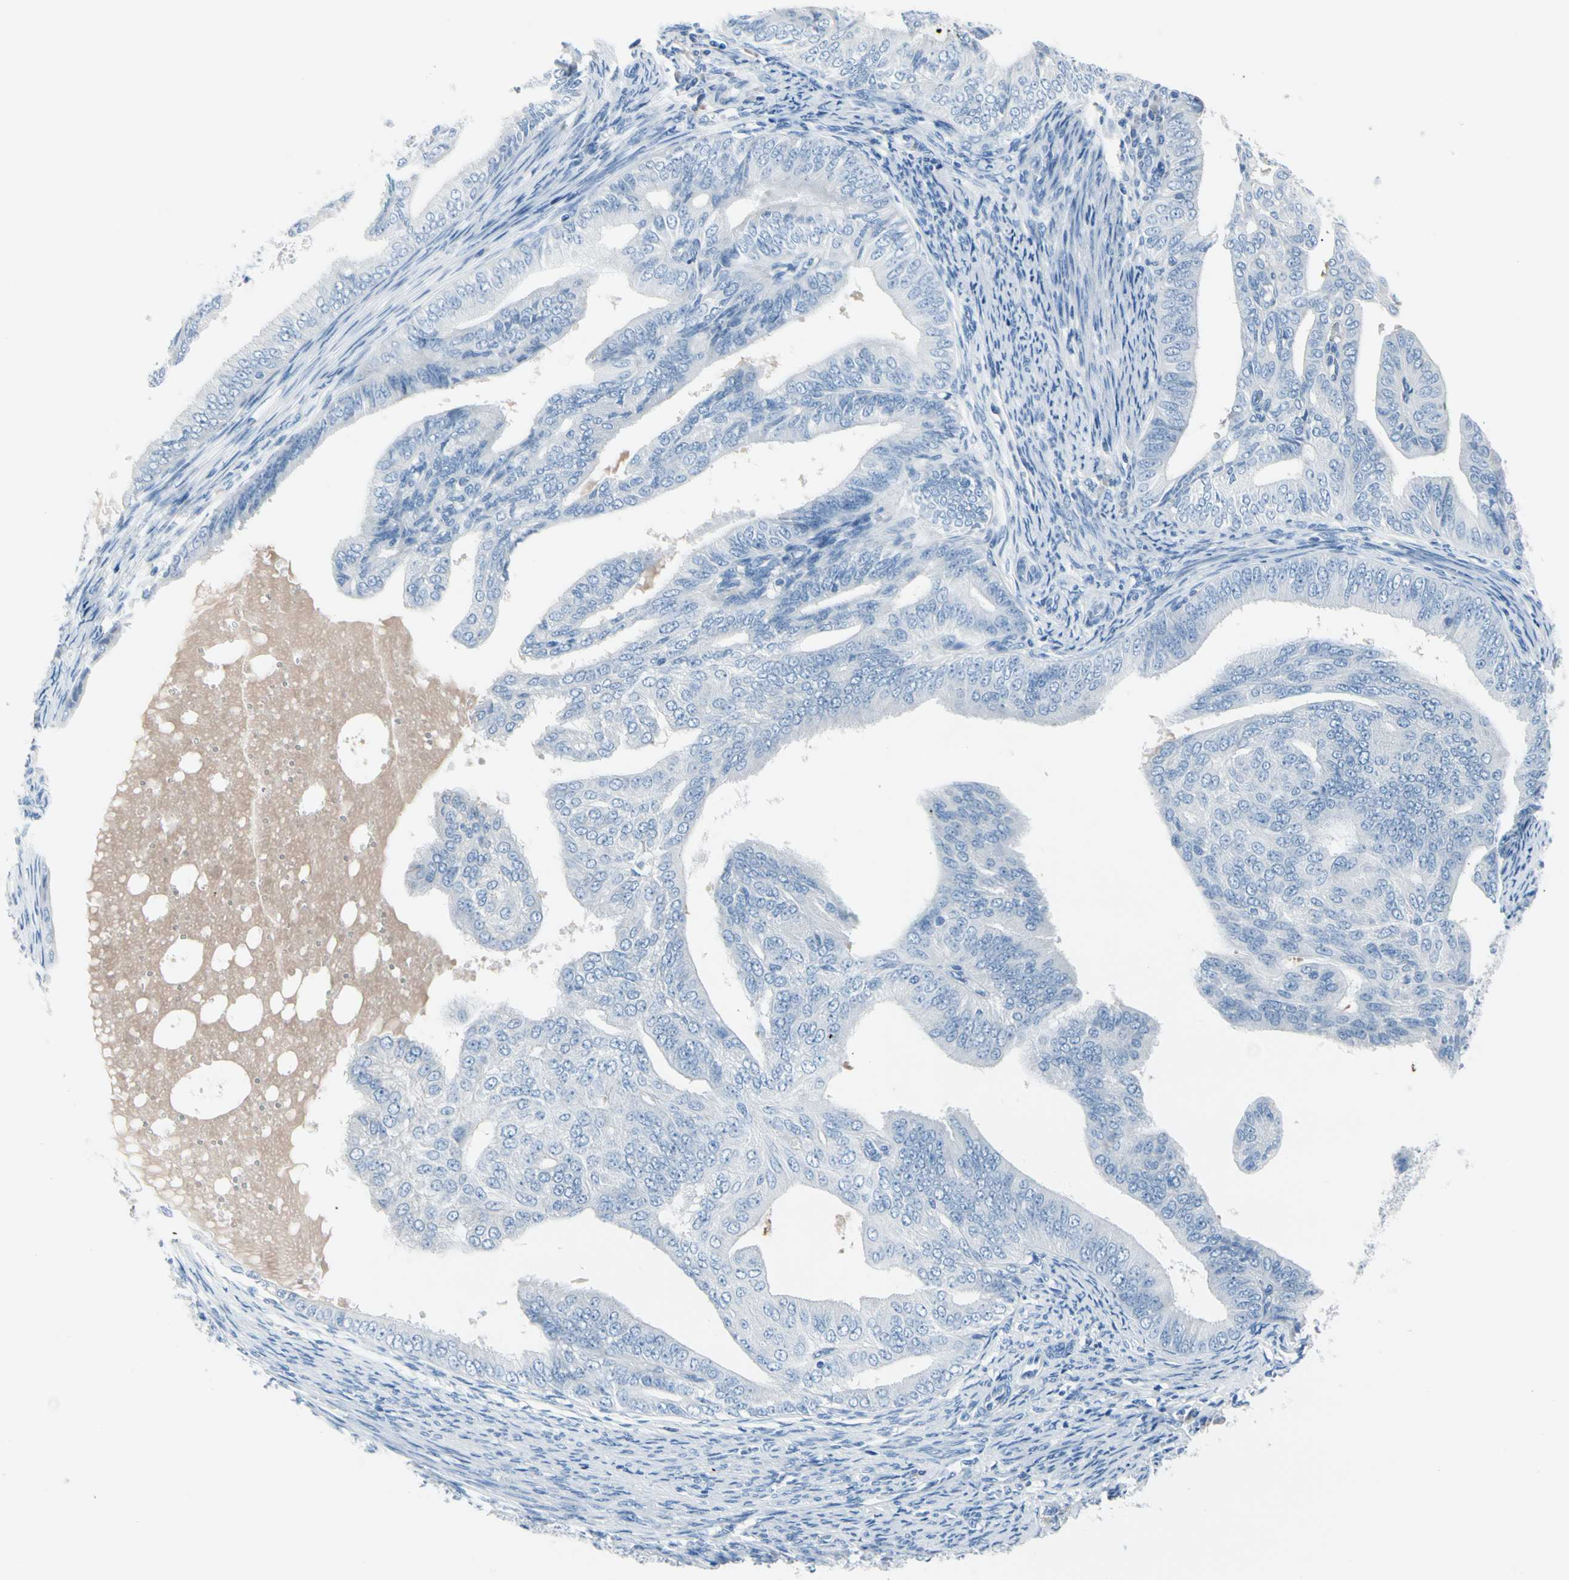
{"staining": {"intensity": "negative", "quantity": "none", "location": "none"}, "tissue": "endometrial cancer", "cell_type": "Tumor cells", "image_type": "cancer", "snomed": [{"axis": "morphology", "description": "Adenocarcinoma, NOS"}, {"axis": "topography", "description": "Endometrium"}], "caption": "This image is of endometrial cancer stained with IHC to label a protein in brown with the nuclei are counter-stained blue. There is no expression in tumor cells. (DAB (3,3'-diaminobenzidine) immunohistochemistry visualized using brightfield microscopy, high magnification).", "gene": "TPO", "patient": {"sex": "female", "age": 58}}